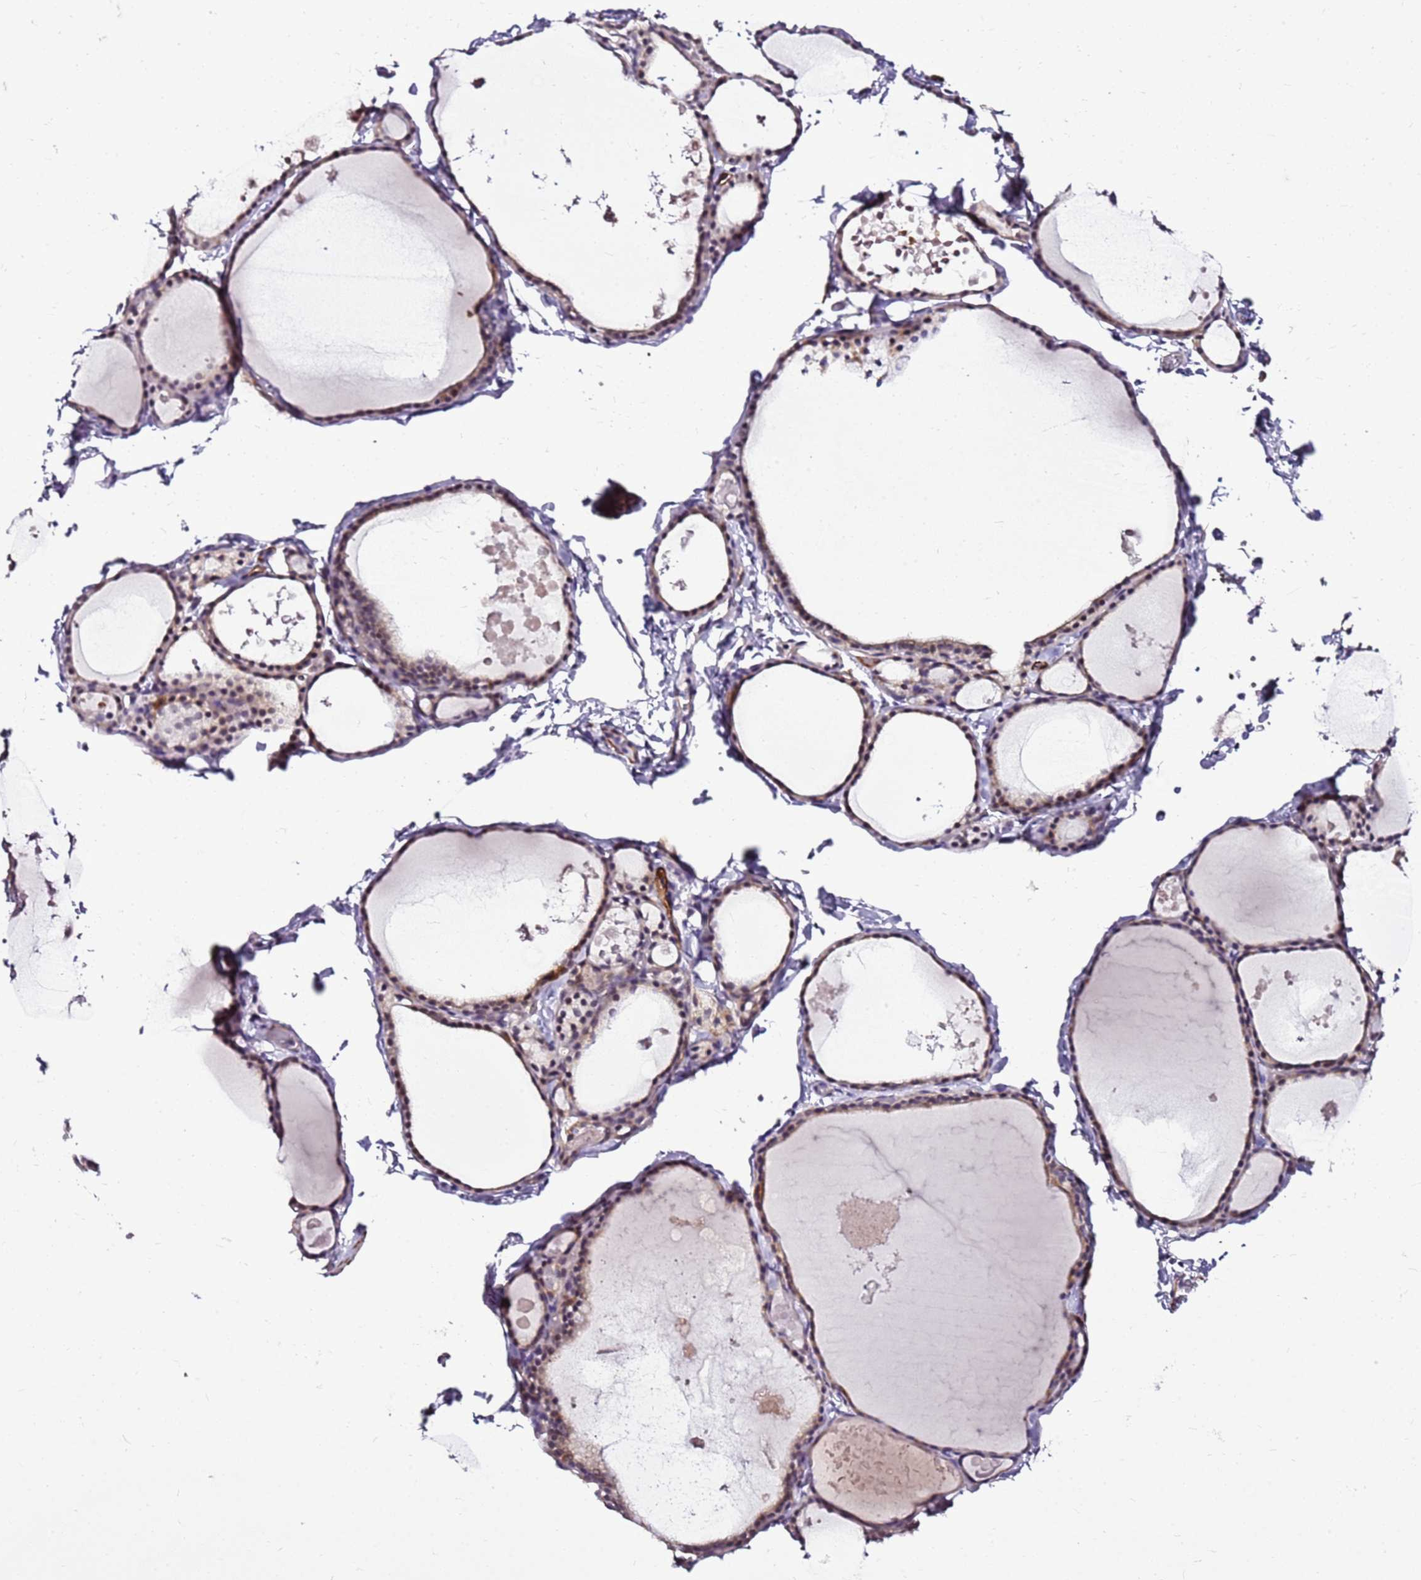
{"staining": {"intensity": "weak", "quantity": "<25%", "location": "cytoplasmic/membranous,nuclear"}, "tissue": "thyroid gland", "cell_type": "Glandular cells", "image_type": "normal", "snomed": [{"axis": "morphology", "description": "Normal tissue, NOS"}, {"axis": "topography", "description": "Thyroid gland"}], "caption": "This micrograph is of unremarkable thyroid gland stained with immunohistochemistry (IHC) to label a protein in brown with the nuclei are counter-stained blue. There is no positivity in glandular cells.", "gene": "SMIM4", "patient": {"sex": "male", "age": 56}}